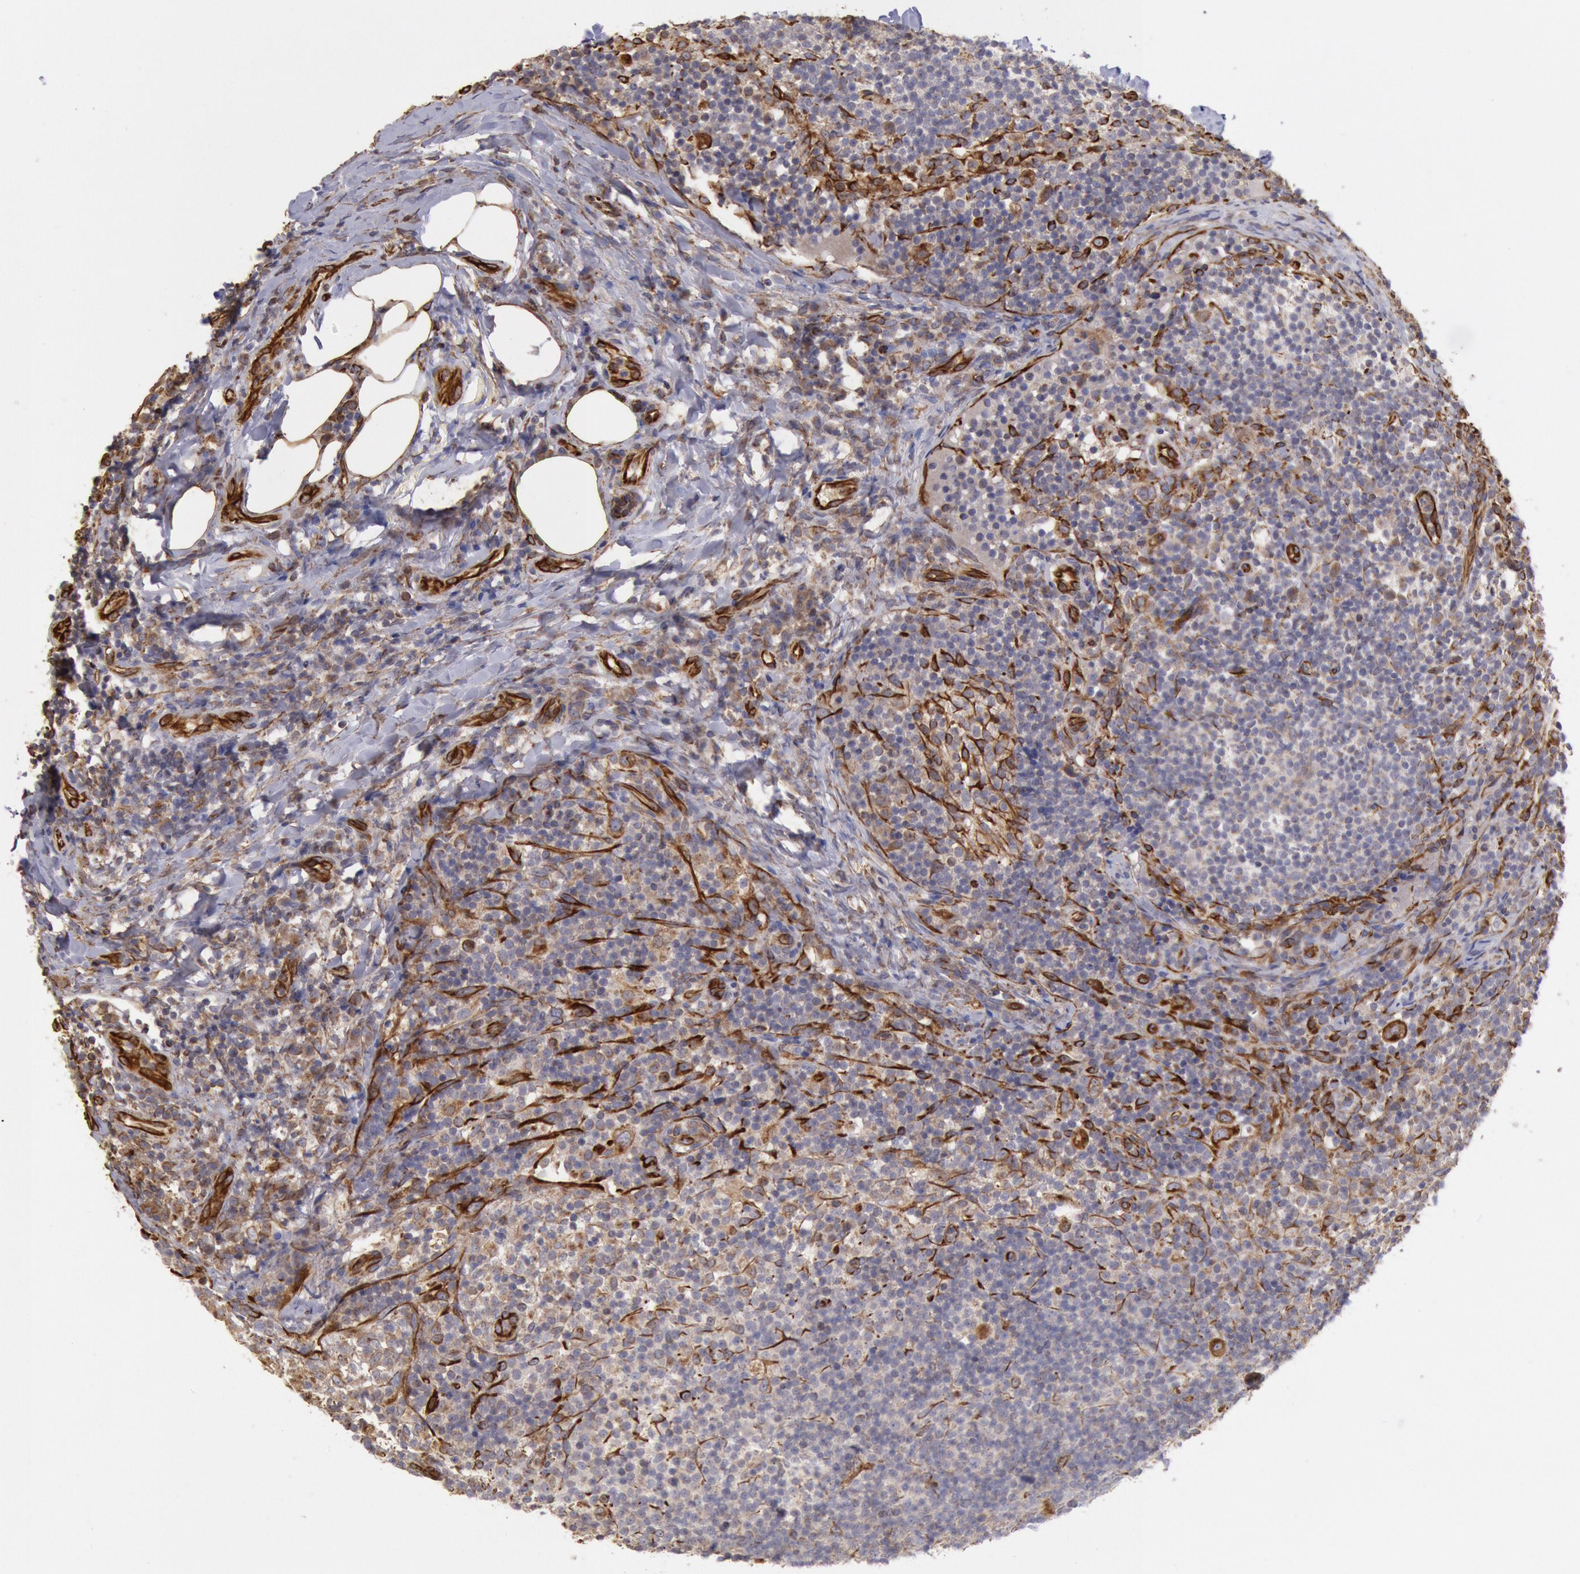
{"staining": {"intensity": "weak", "quantity": "<25%", "location": "cytoplasmic/membranous"}, "tissue": "lymph node", "cell_type": "Germinal center cells", "image_type": "normal", "snomed": [{"axis": "morphology", "description": "Normal tissue, NOS"}, {"axis": "morphology", "description": "Inflammation, NOS"}, {"axis": "topography", "description": "Lymph node"}], "caption": "Immunohistochemistry histopathology image of normal lymph node: lymph node stained with DAB (3,3'-diaminobenzidine) displays no significant protein positivity in germinal center cells. The staining is performed using DAB (3,3'-diaminobenzidine) brown chromogen with nuclei counter-stained in using hematoxylin.", "gene": "RNF139", "patient": {"sex": "male", "age": 46}}